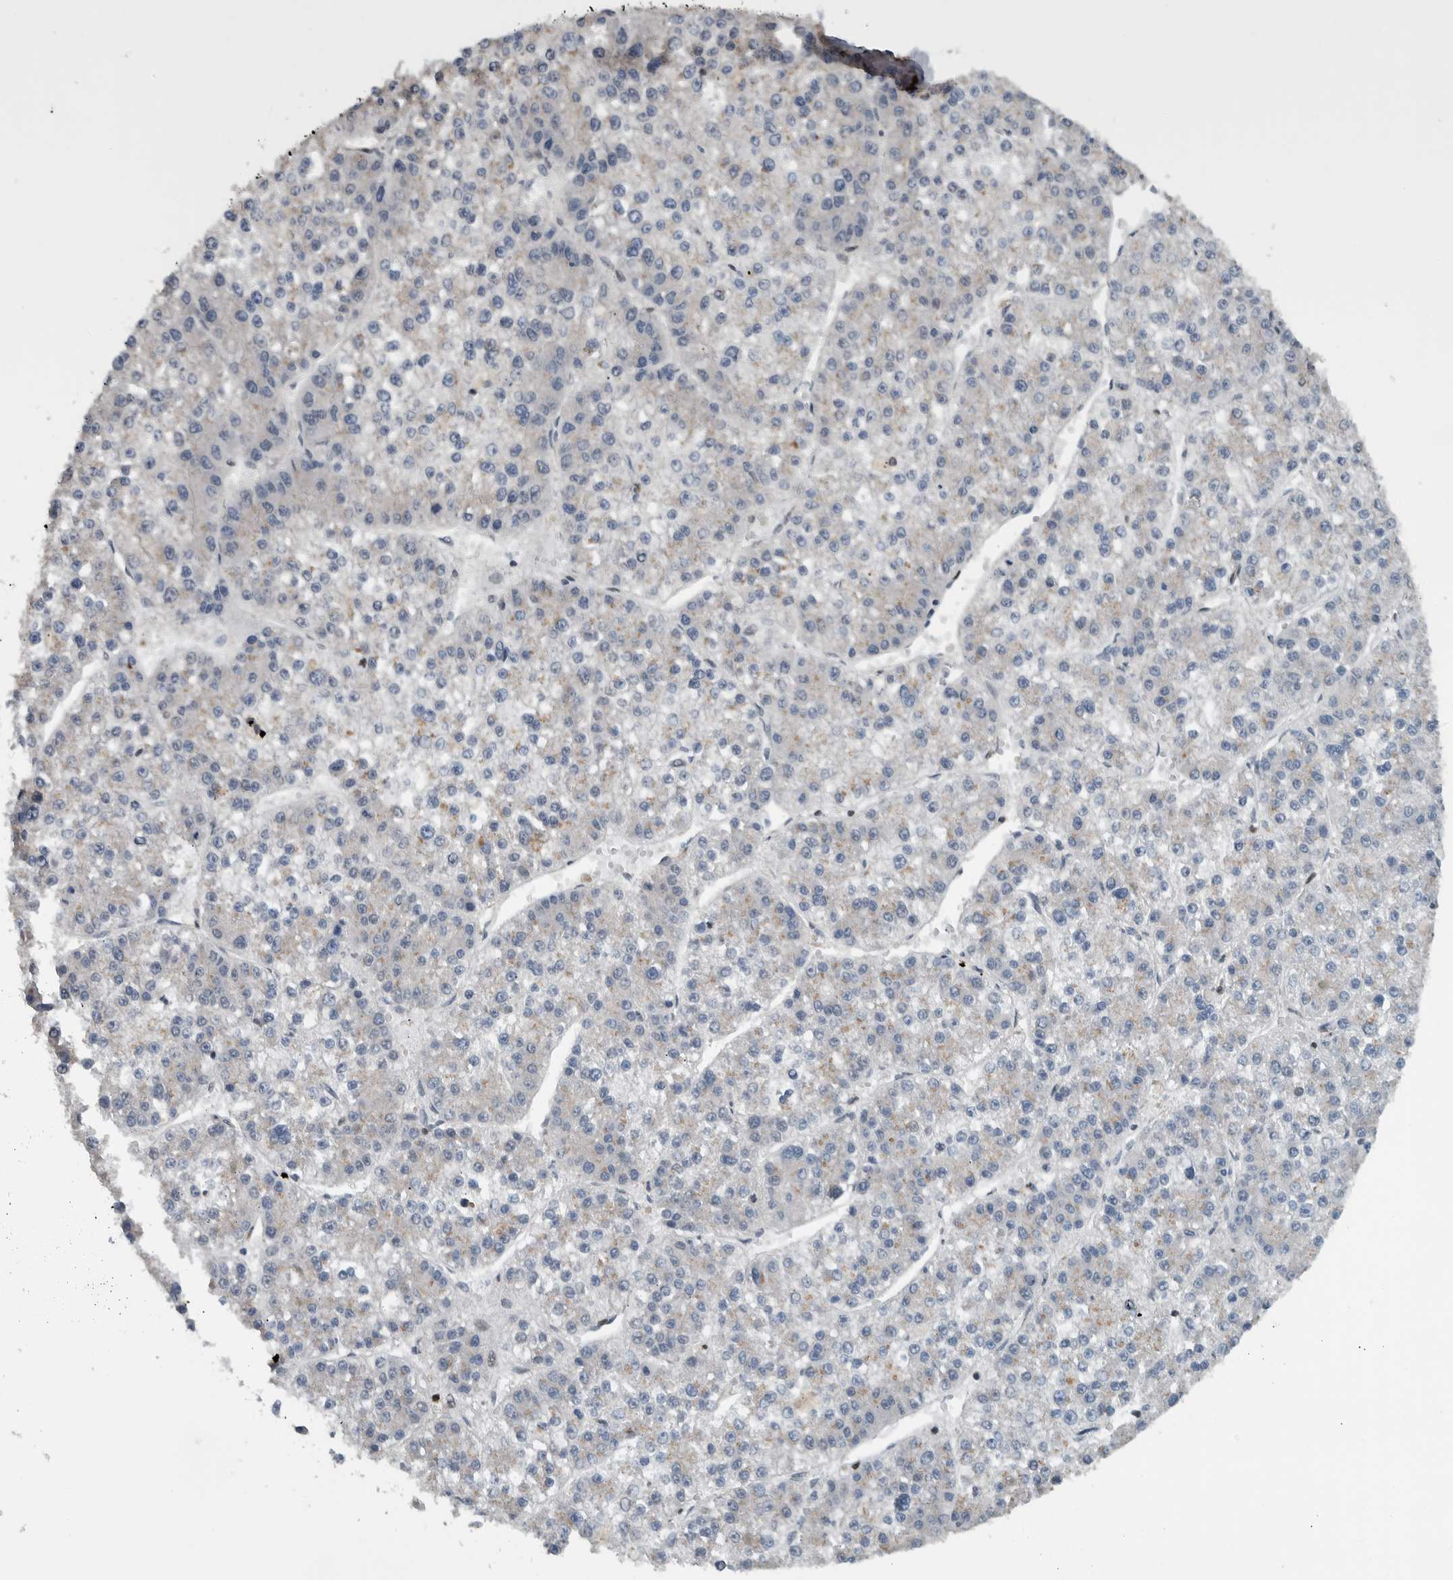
{"staining": {"intensity": "negative", "quantity": "none", "location": "none"}, "tissue": "liver cancer", "cell_type": "Tumor cells", "image_type": "cancer", "snomed": [{"axis": "morphology", "description": "Carcinoma, Hepatocellular, NOS"}, {"axis": "topography", "description": "Liver"}], "caption": "This photomicrograph is of hepatocellular carcinoma (liver) stained with immunohistochemistry (IHC) to label a protein in brown with the nuclei are counter-stained blue. There is no staining in tumor cells.", "gene": "FAM135B", "patient": {"sex": "female", "age": 73}}